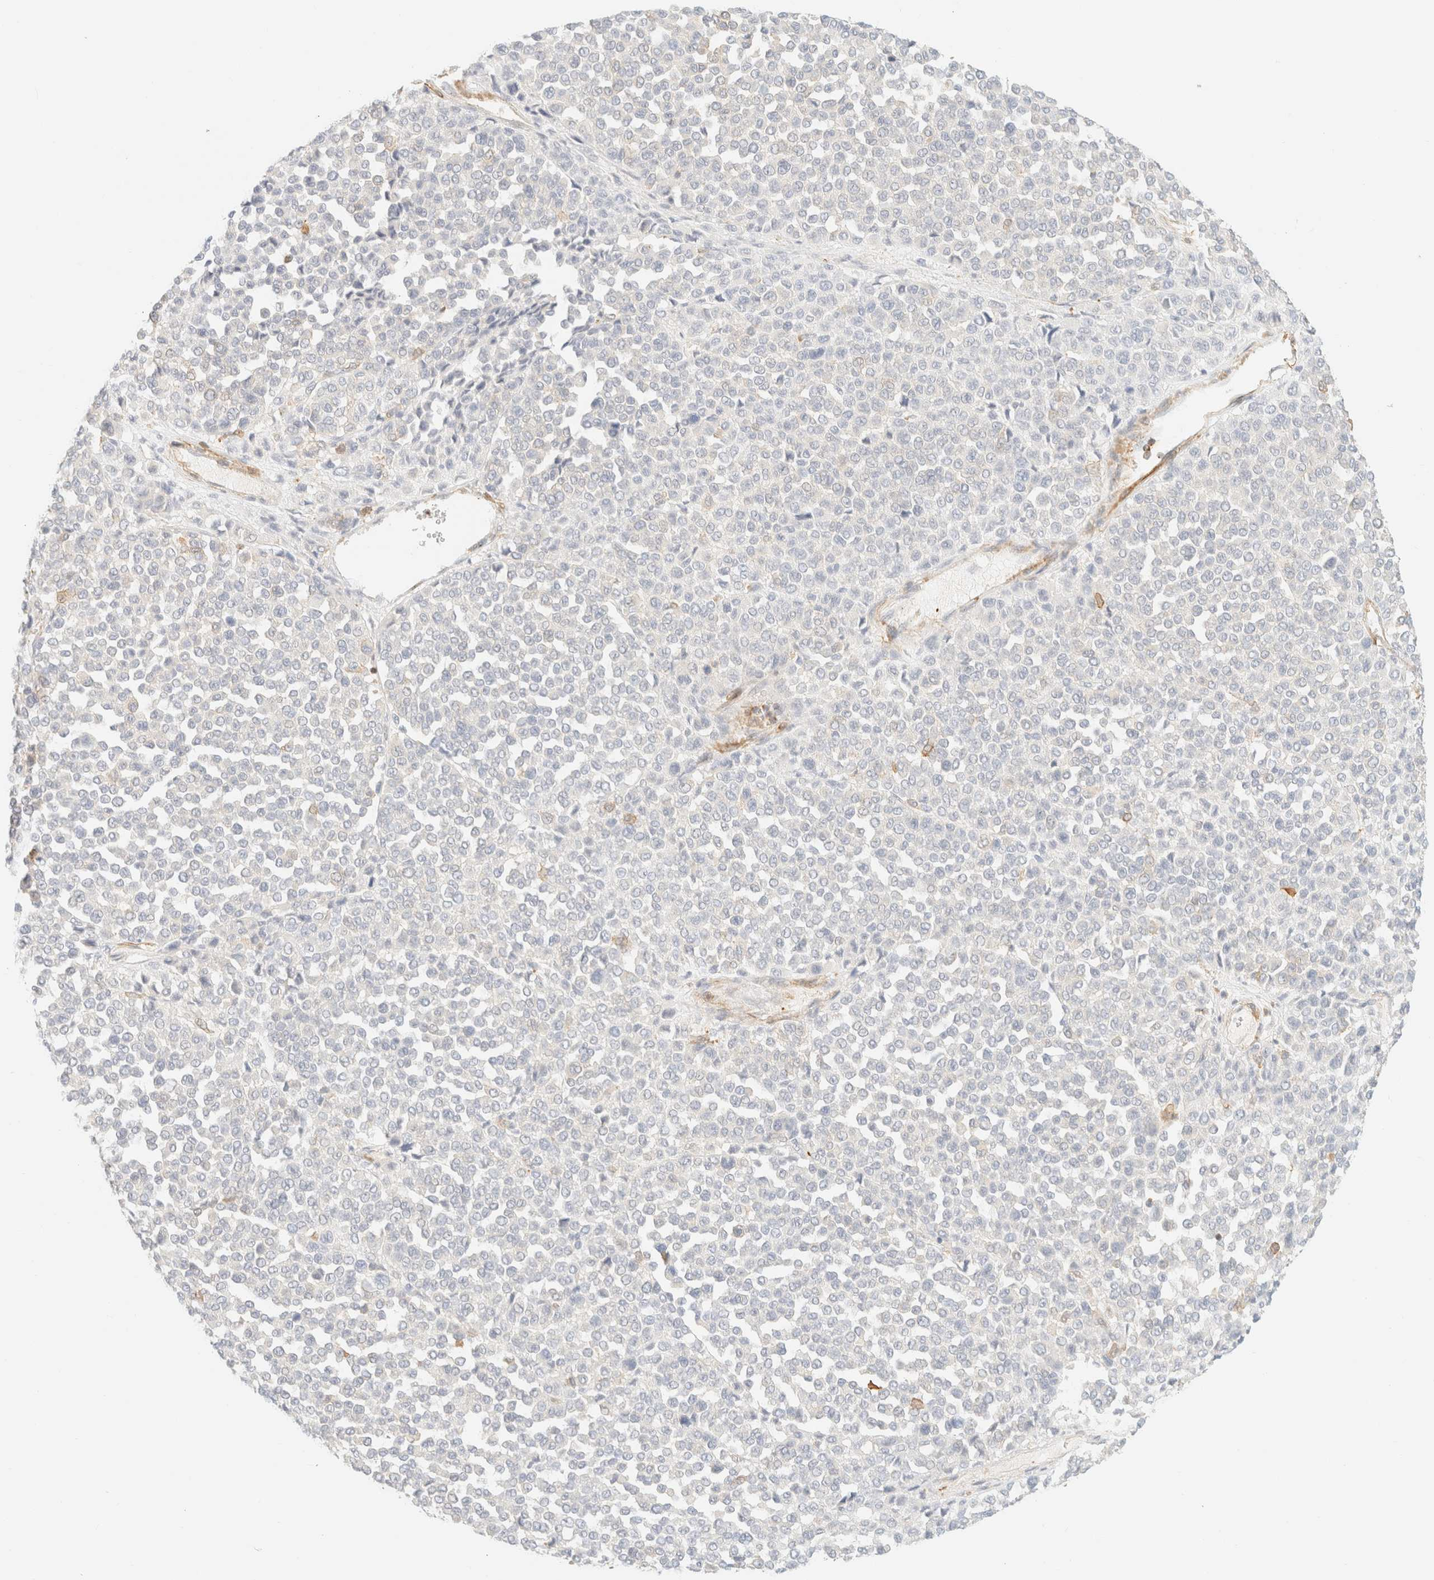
{"staining": {"intensity": "negative", "quantity": "none", "location": "none"}, "tissue": "melanoma", "cell_type": "Tumor cells", "image_type": "cancer", "snomed": [{"axis": "morphology", "description": "Malignant melanoma, Metastatic site"}, {"axis": "topography", "description": "Pancreas"}], "caption": "Malignant melanoma (metastatic site) stained for a protein using IHC reveals no staining tumor cells.", "gene": "OTOP2", "patient": {"sex": "female", "age": 30}}